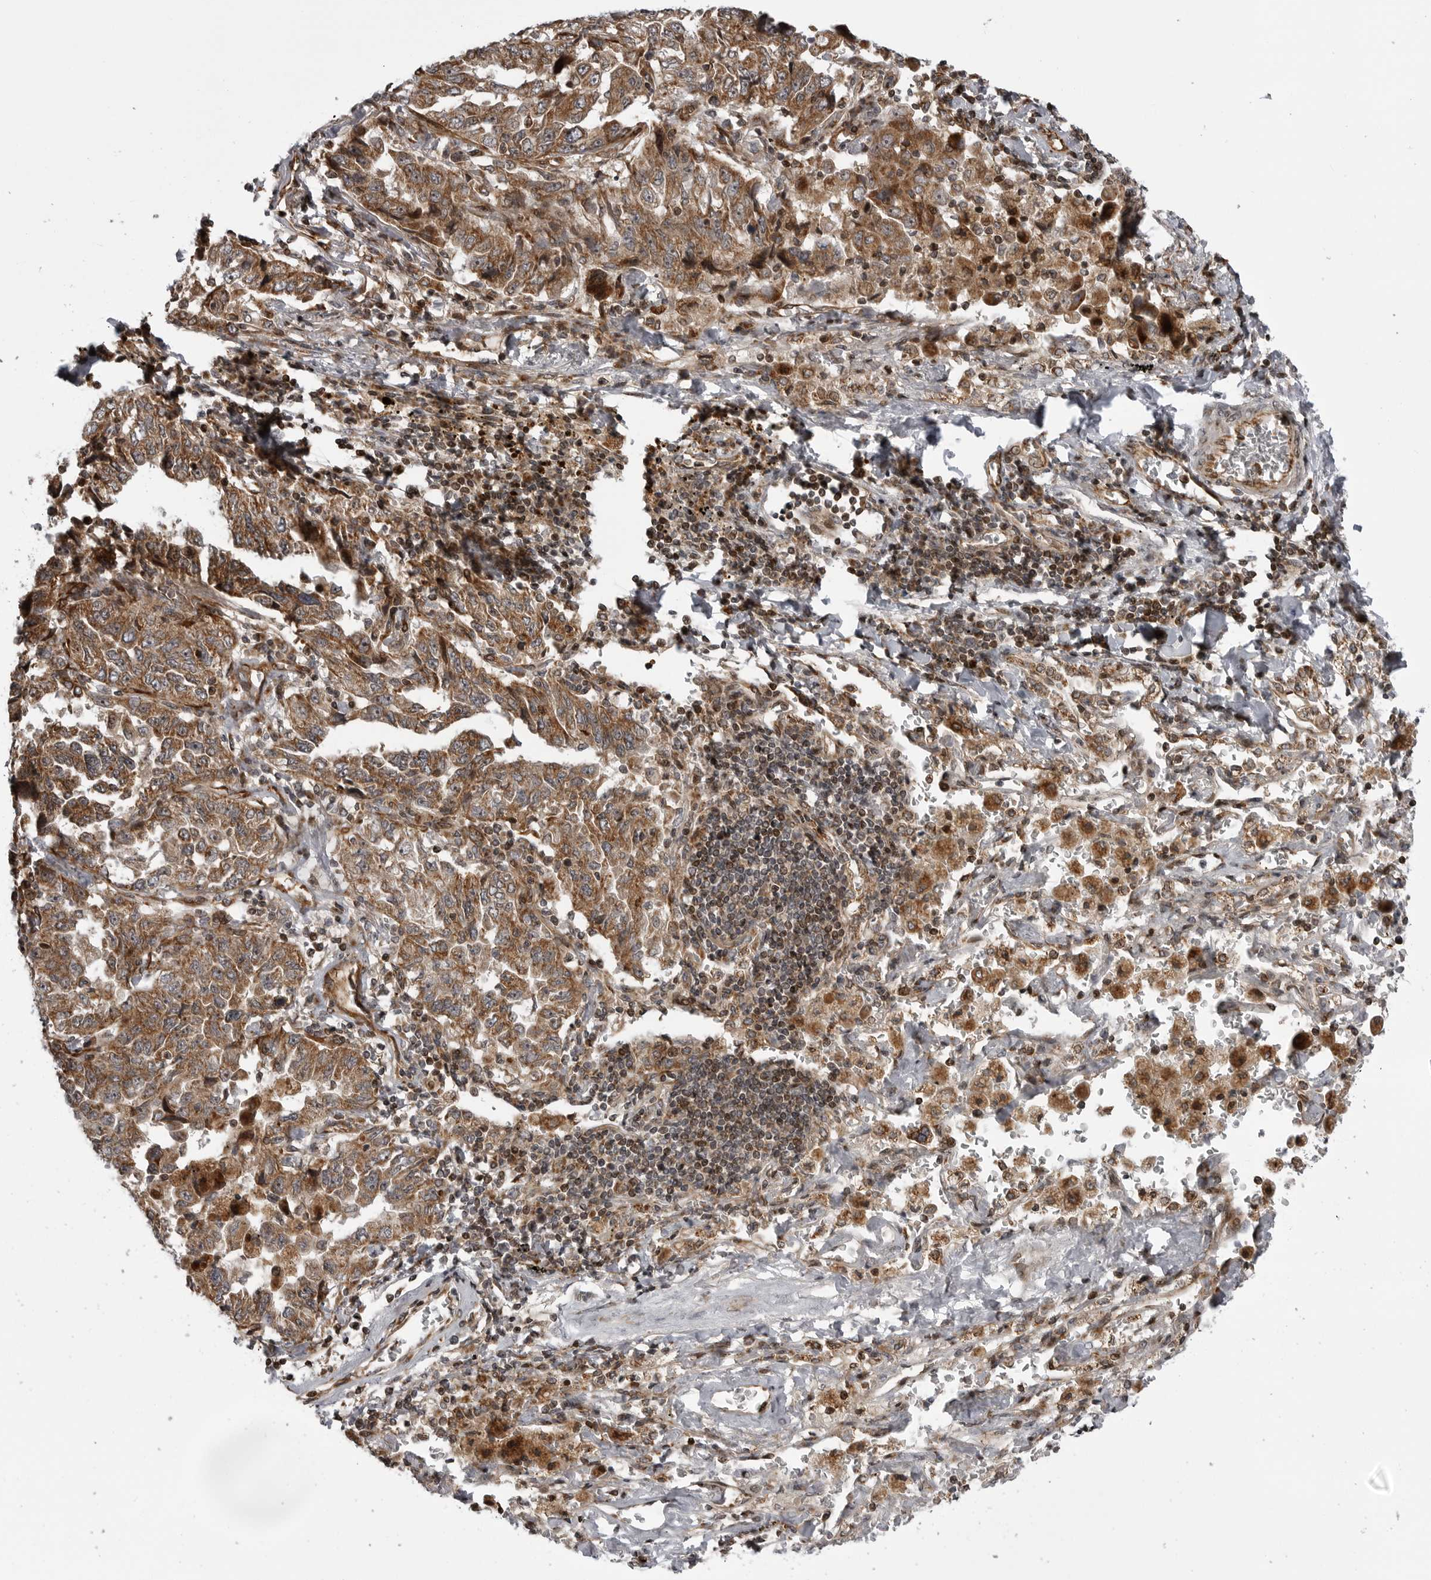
{"staining": {"intensity": "moderate", "quantity": ">75%", "location": "cytoplasmic/membranous"}, "tissue": "lung cancer", "cell_type": "Tumor cells", "image_type": "cancer", "snomed": [{"axis": "morphology", "description": "Adenocarcinoma, NOS"}, {"axis": "topography", "description": "Lung"}], "caption": "Moderate cytoplasmic/membranous protein expression is seen in about >75% of tumor cells in adenocarcinoma (lung).", "gene": "ABL1", "patient": {"sex": "female", "age": 51}}